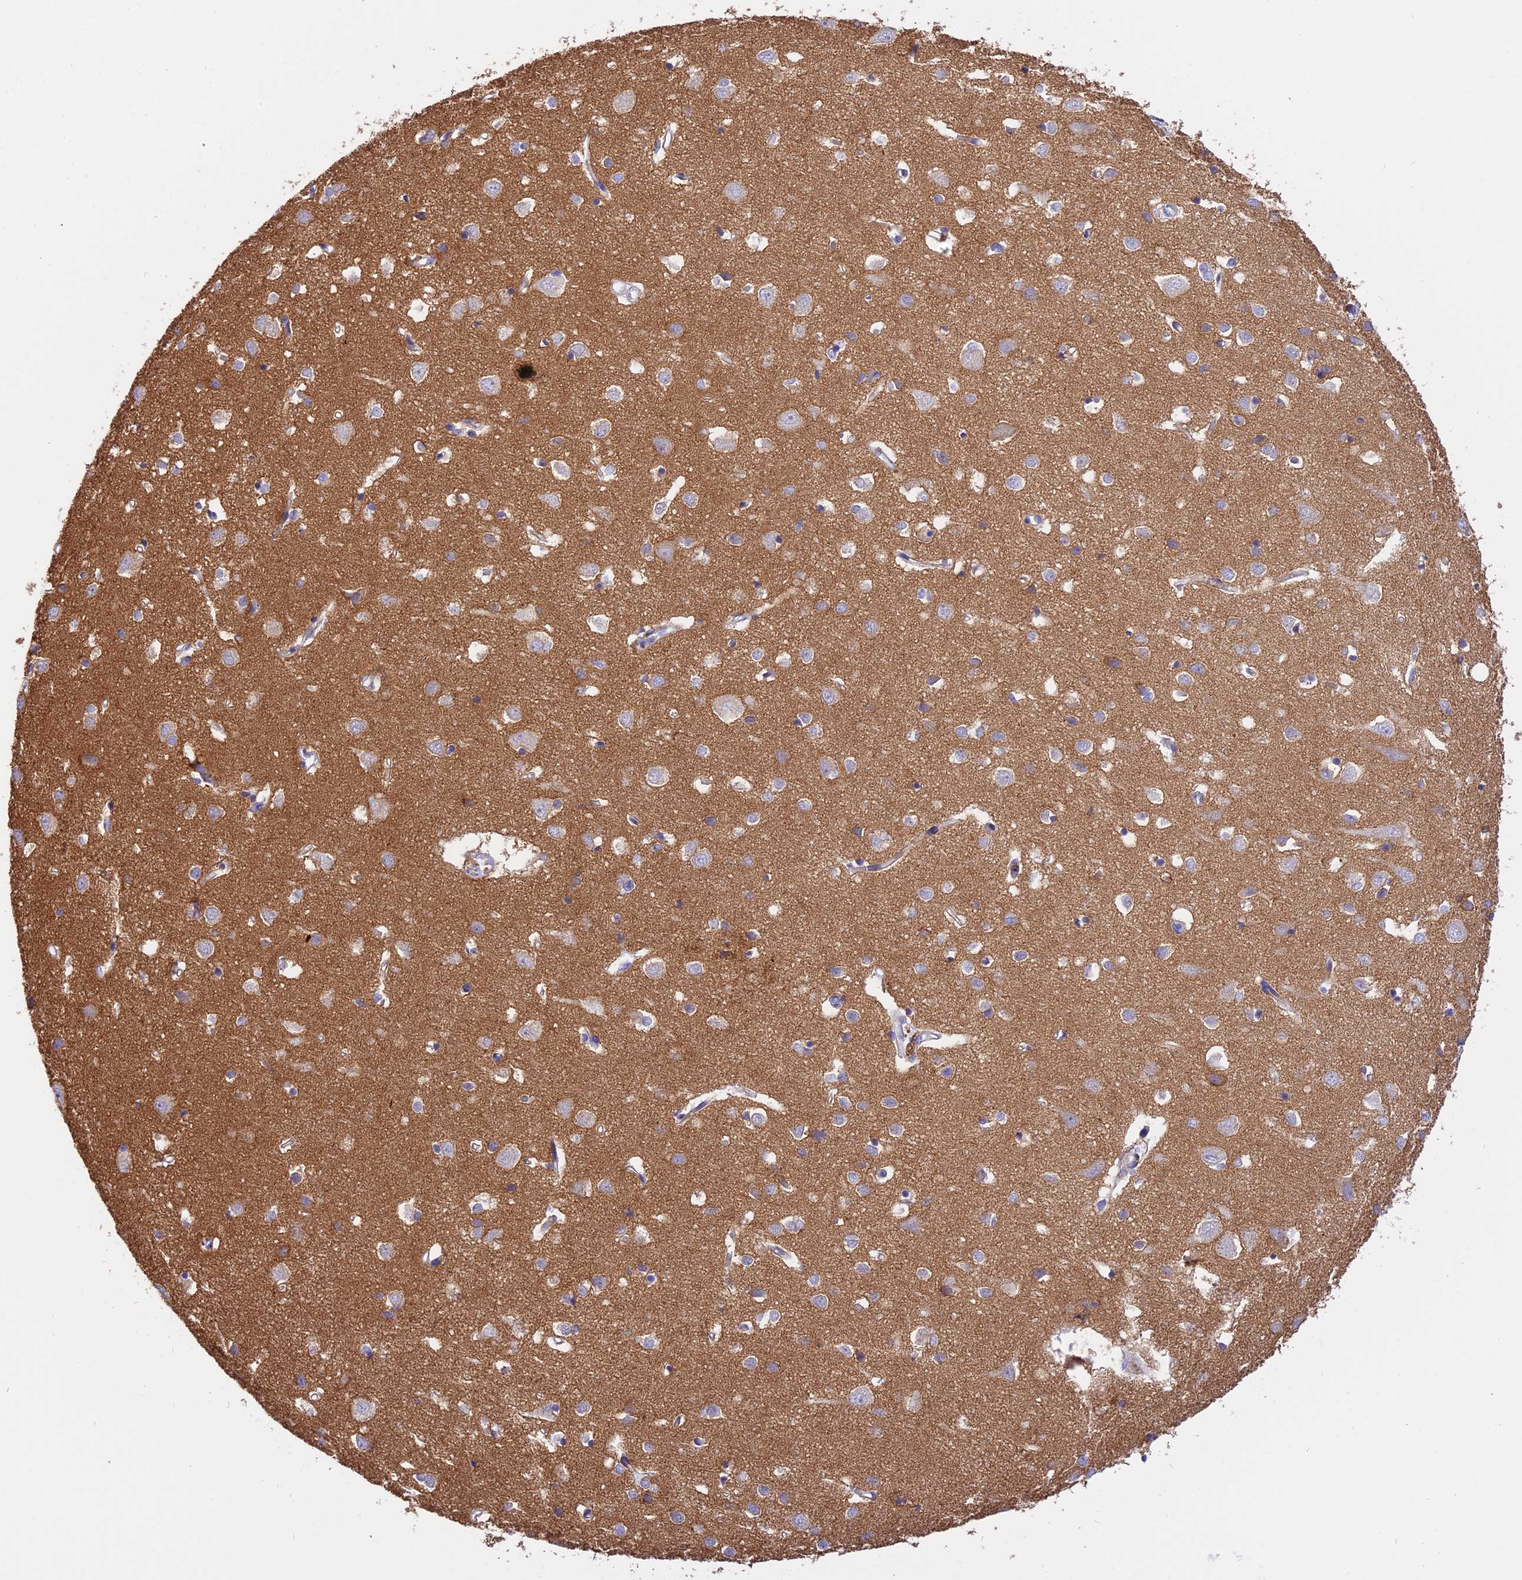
{"staining": {"intensity": "negative", "quantity": "none", "location": "none"}, "tissue": "cerebral cortex", "cell_type": "Endothelial cells", "image_type": "normal", "snomed": [{"axis": "morphology", "description": "Normal tissue, NOS"}, {"axis": "topography", "description": "Cerebral cortex"}], "caption": "Normal cerebral cortex was stained to show a protein in brown. There is no significant positivity in endothelial cells. Brightfield microscopy of immunohistochemistry stained with DAB (3,3'-diaminobenzidine) (brown) and hematoxylin (blue), captured at high magnification.", "gene": "COL6A5", "patient": {"sex": "female", "age": 64}}